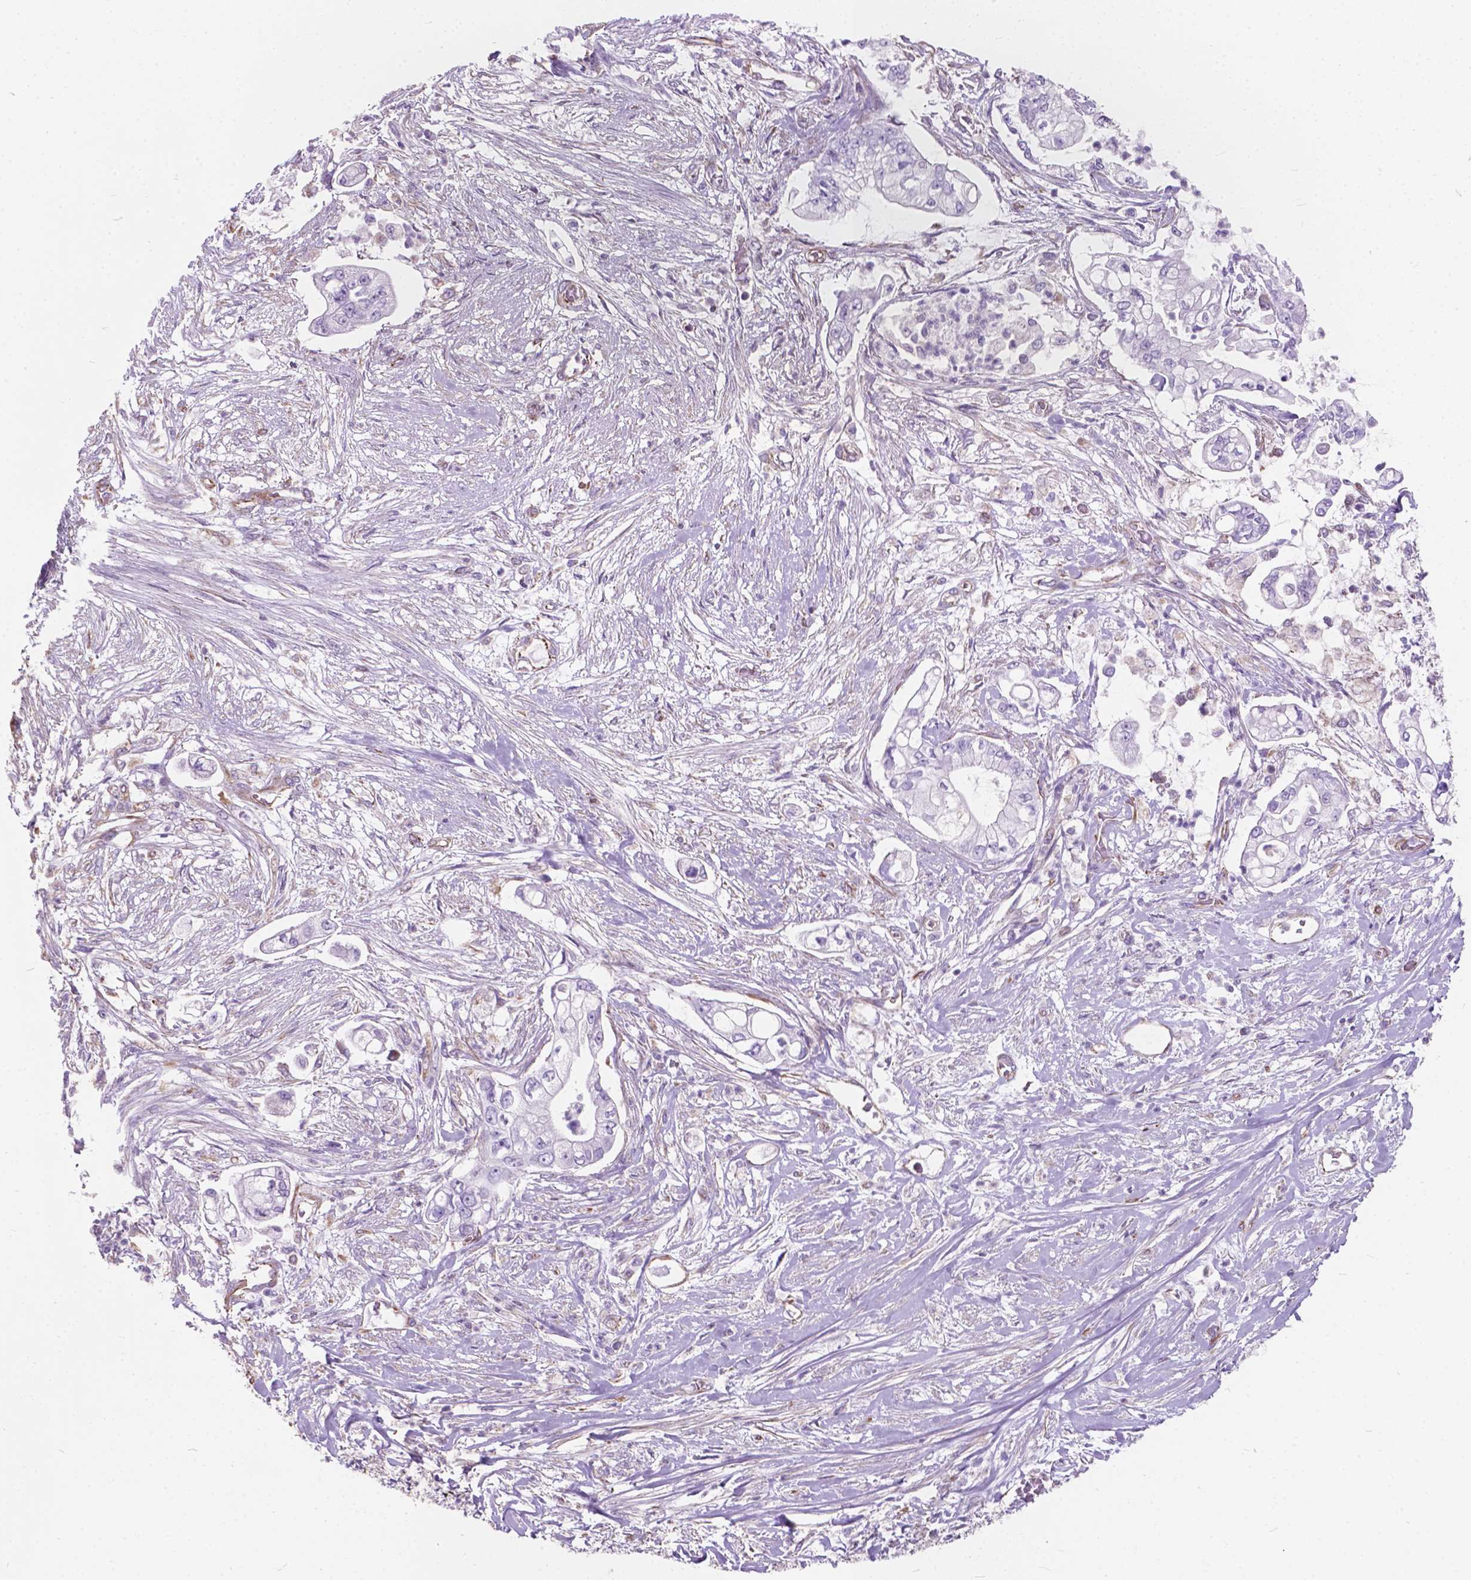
{"staining": {"intensity": "negative", "quantity": "none", "location": "none"}, "tissue": "pancreatic cancer", "cell_type": "Tumor cells", "image_type": "cancer", "snomed": [{"axis": "morphology", "description": "Adenocarcinoma, NOS"}, {"axis": "topography", "description": "Pancreas"}], "caption": "Pancreatic cancer (adenocarcinoma) was stained to show a protein in brown. There is no significant positivity in tumor cells. (DAB (3,3'-diaminobenzidine) immunohistochemistry visualized using brightfield microscopy, high magnification).", "gene": "AMOT", "patient": {"sex": "female", "age": 69}}